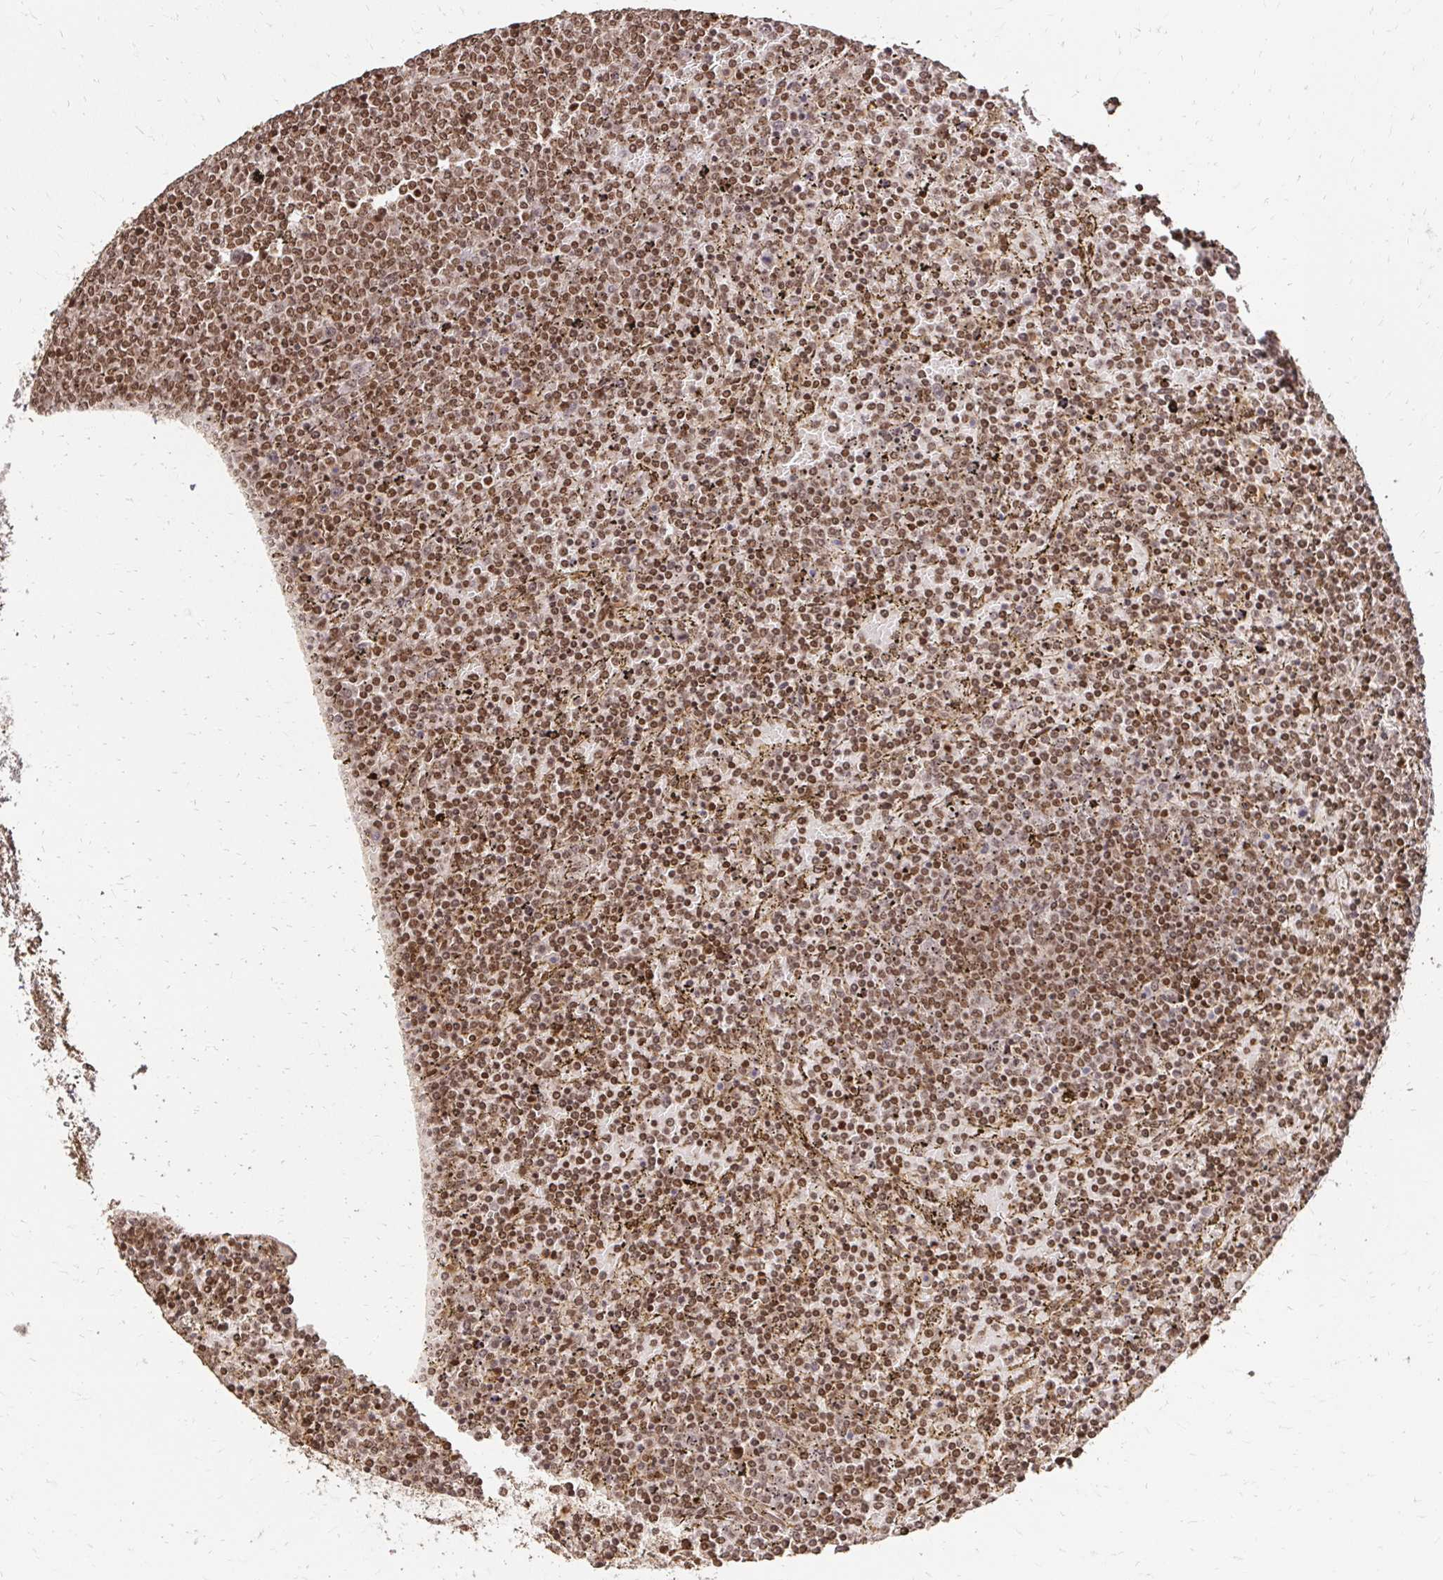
{"staining": {"intensity": "moderate", "quantity": ">75%", "location": "nuclear"}, "tissue": "lymphoma", "cell_type": "Tumor cells", "image_type": "cancer", "snomed": [{"axis": "morphology", "description": "Malignant lymphoma, non-Hodgkin's type, Low grade"}, {"axis": "topography", "description": "Spleen"}], "caption": "Low-grade malignant lymphoma, non-Hodgkin's type stained with immunohistochemistry shows moderate nuclear expression in about >75% of tumor cells. (Stains: DAB in brown, nuclei in blue, Microscopy: brightfield microscopy at high magnification).", "gene": "GLYR1", "patient": {"sex": "female", "age": 77}}